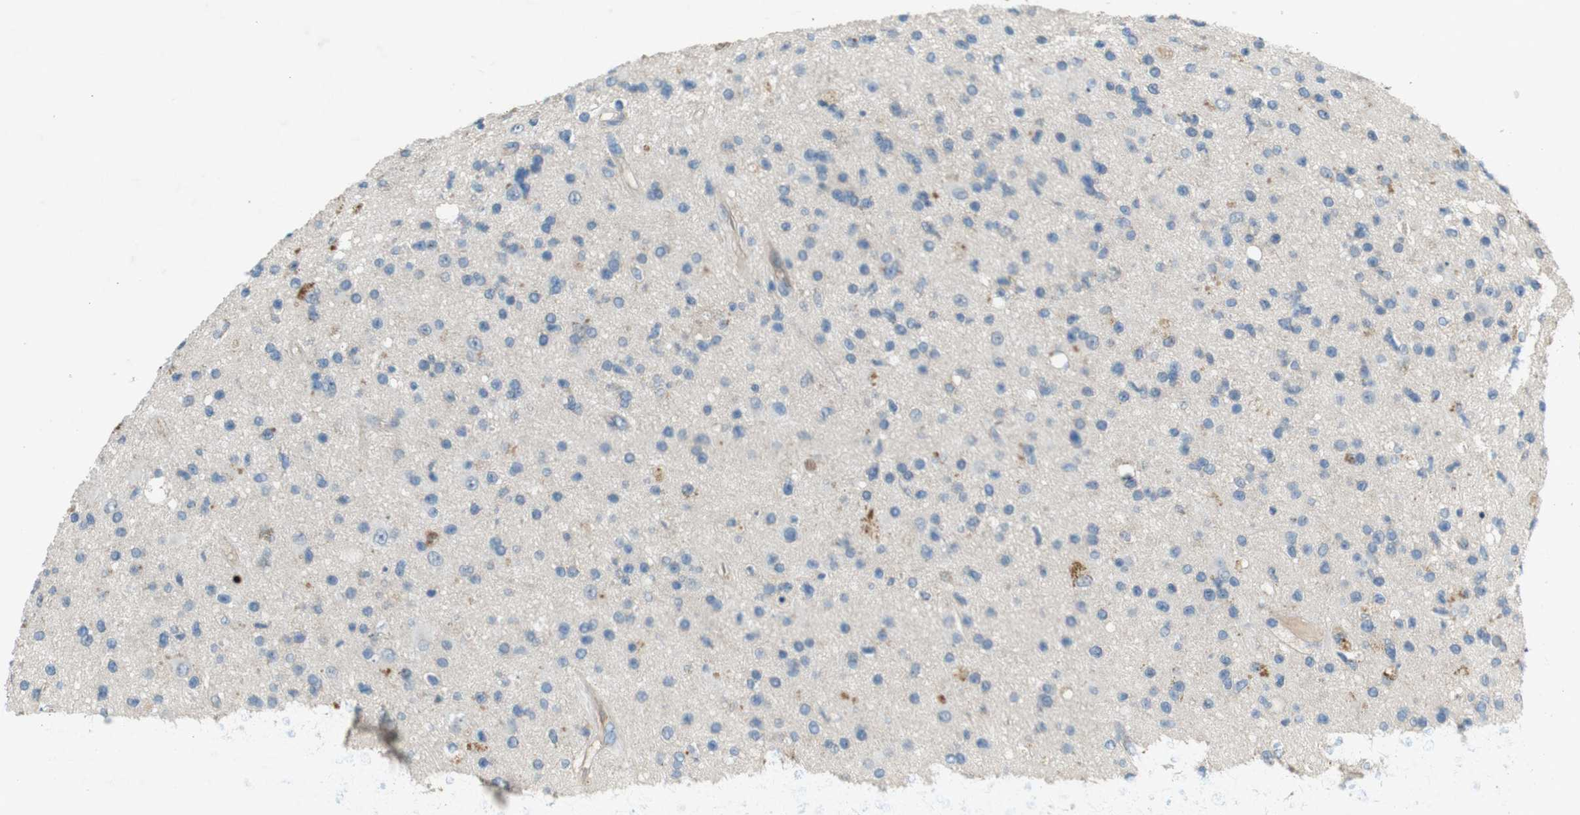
{"staining": {"intensity": "negative", "quantity": "none", "location": "none"}, "tissue": "glioma", "cell_type": "Tumor cells", "image_type": "cancer", "snomed": [{"axis": "morphology", "description": "Glioma, malignant, High grade"}, {"axis": "topography", "description": "Brain"}], "caption": "High magnification brightfield microscopy of glioma stained with DAB (brown) and counterstained with hematoxylin (blue): tumor cells show no significant staining.", "gene": "PVR", "patient": {"sex": "male", "age": 33}}